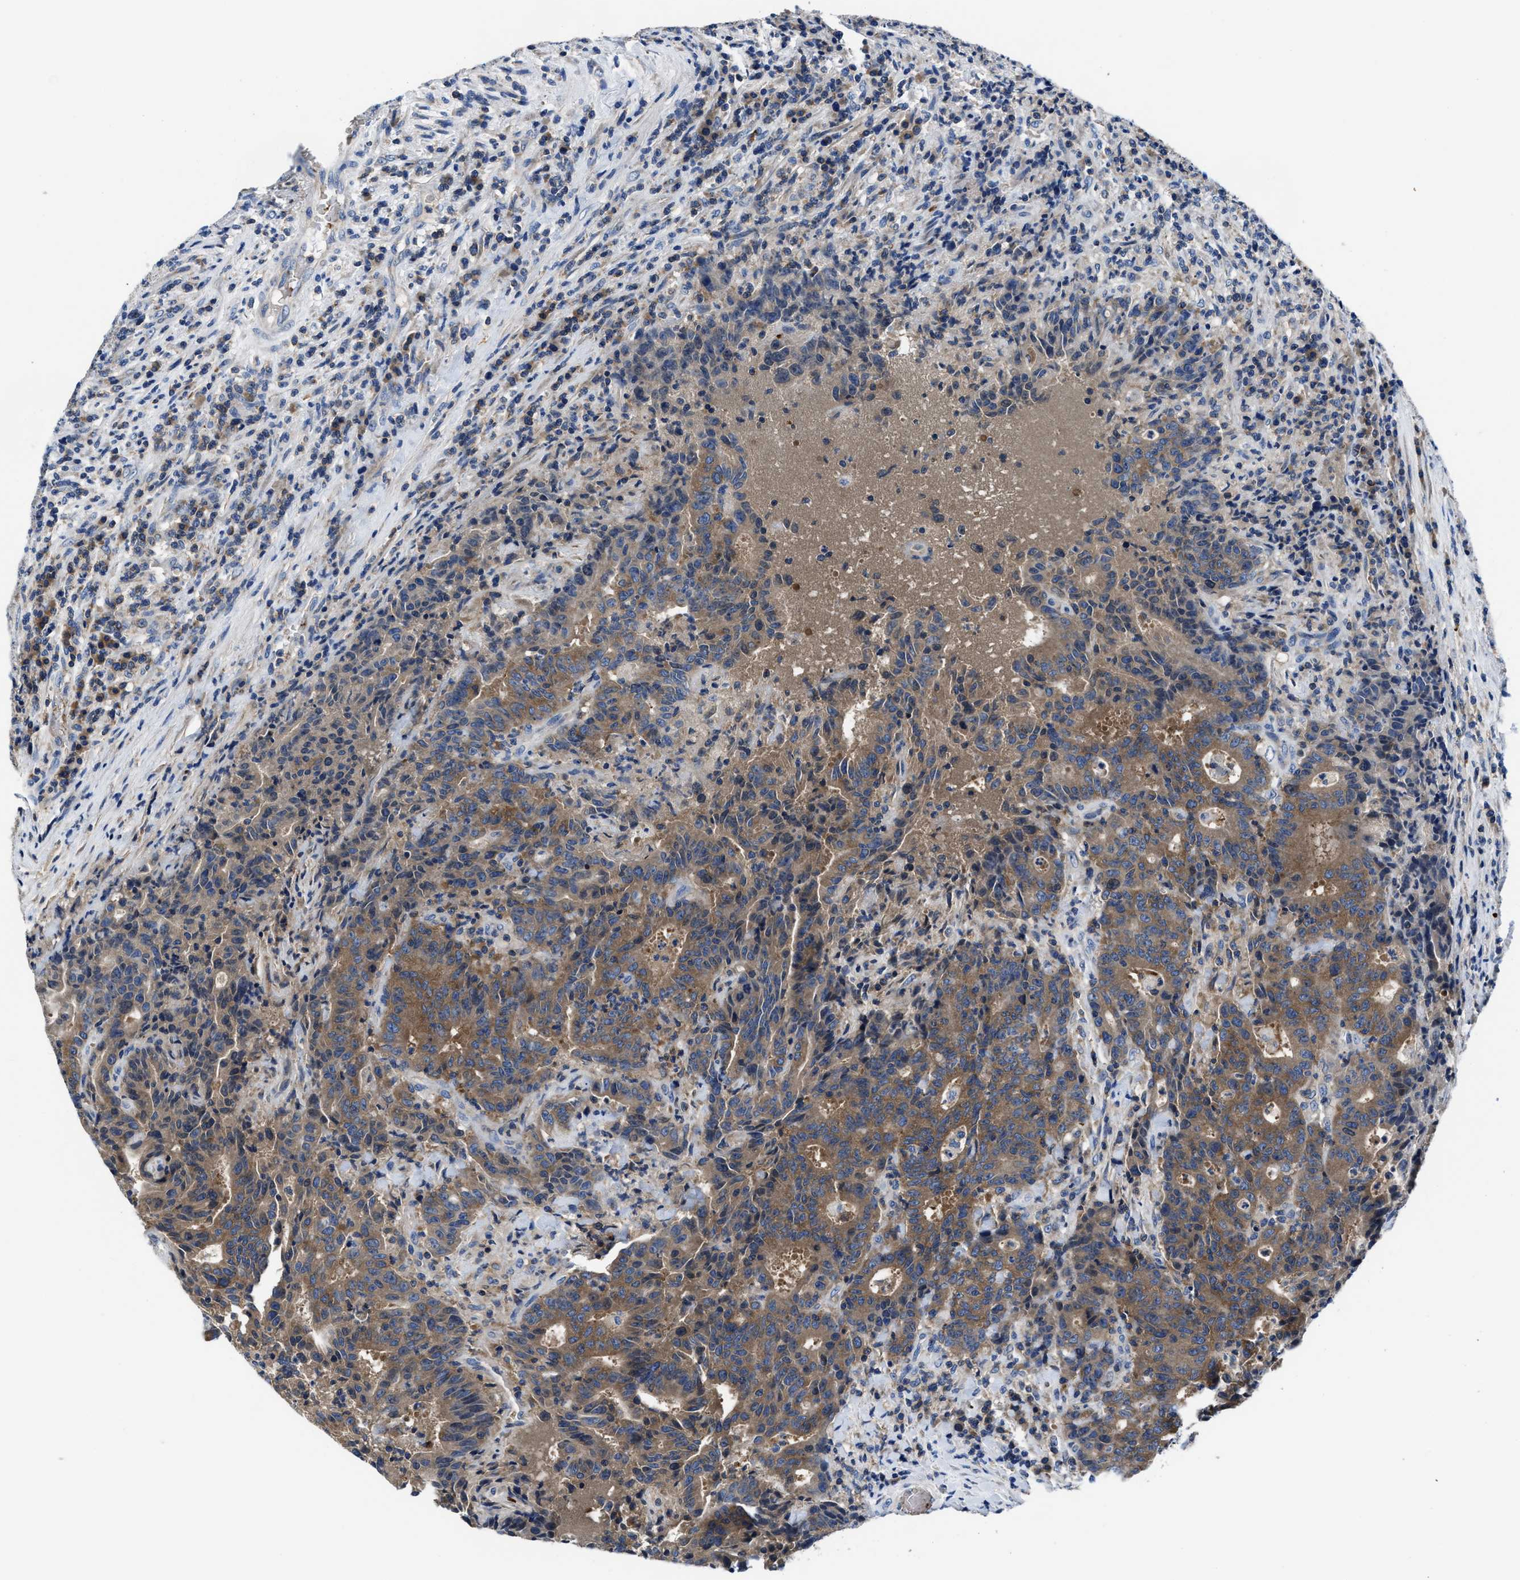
{"staining": {"intensity": "moderate", "quantity": ">75%", "location": "cytoplasmic/membranous"}, "tissue": "colorectal cancer", "cell_type": "Tumor cells", "image_type": "cancer", "snomed": [{"axis": "morphology", "description": "Adenocarcinoma, NOS"}, {"axis": "topography", "description": "Colon"}], "caption": "This is an image of immunohistochemistry (IHC) staining of colorectal cancer, which shows moderate staining in the cytoplasmic/membranous of tumor cells.", "gene": "PHLPP1", "patient": {"sex": "female", "age": 75}}